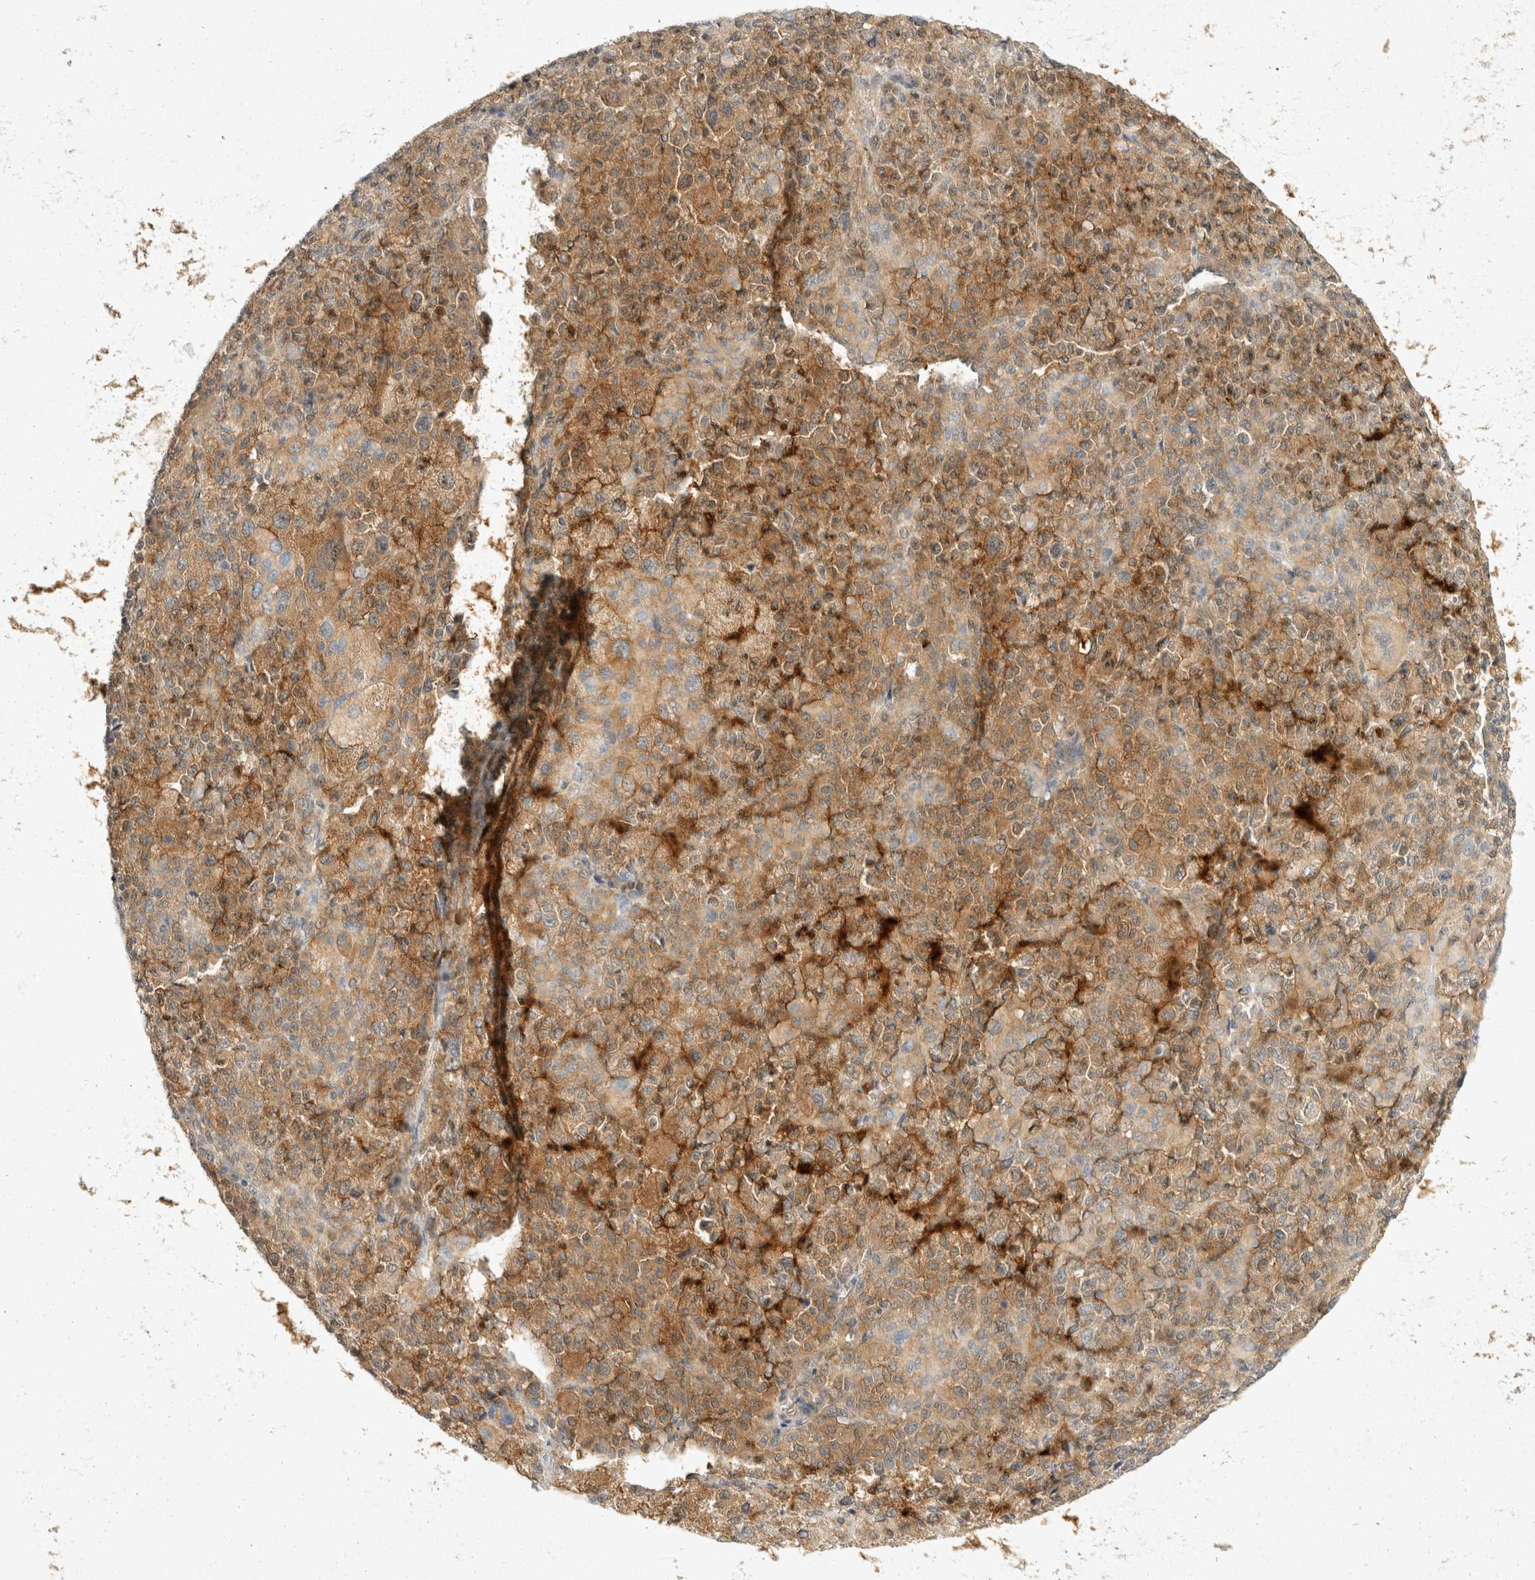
{"staining": {"intensity": "moderate", "quantity": ">75%", "location": "cytoplasmic/membranous"}, "tissue": "melanoma", "cell_type": "Tumor cells", "image_type": "cancer", "snomed": [{"axis": "morphology", "description": "Malignant melanoma, Metastatic site"}, {"axis": "topography", "description": "Skin"}], "caption": "Moderate cytoplasmic/membranous protein expression is present in about >75% of tumor cells in melanoma.", "gene": "TOM1L2", "patient": {"sex": "female", "age": 74}}